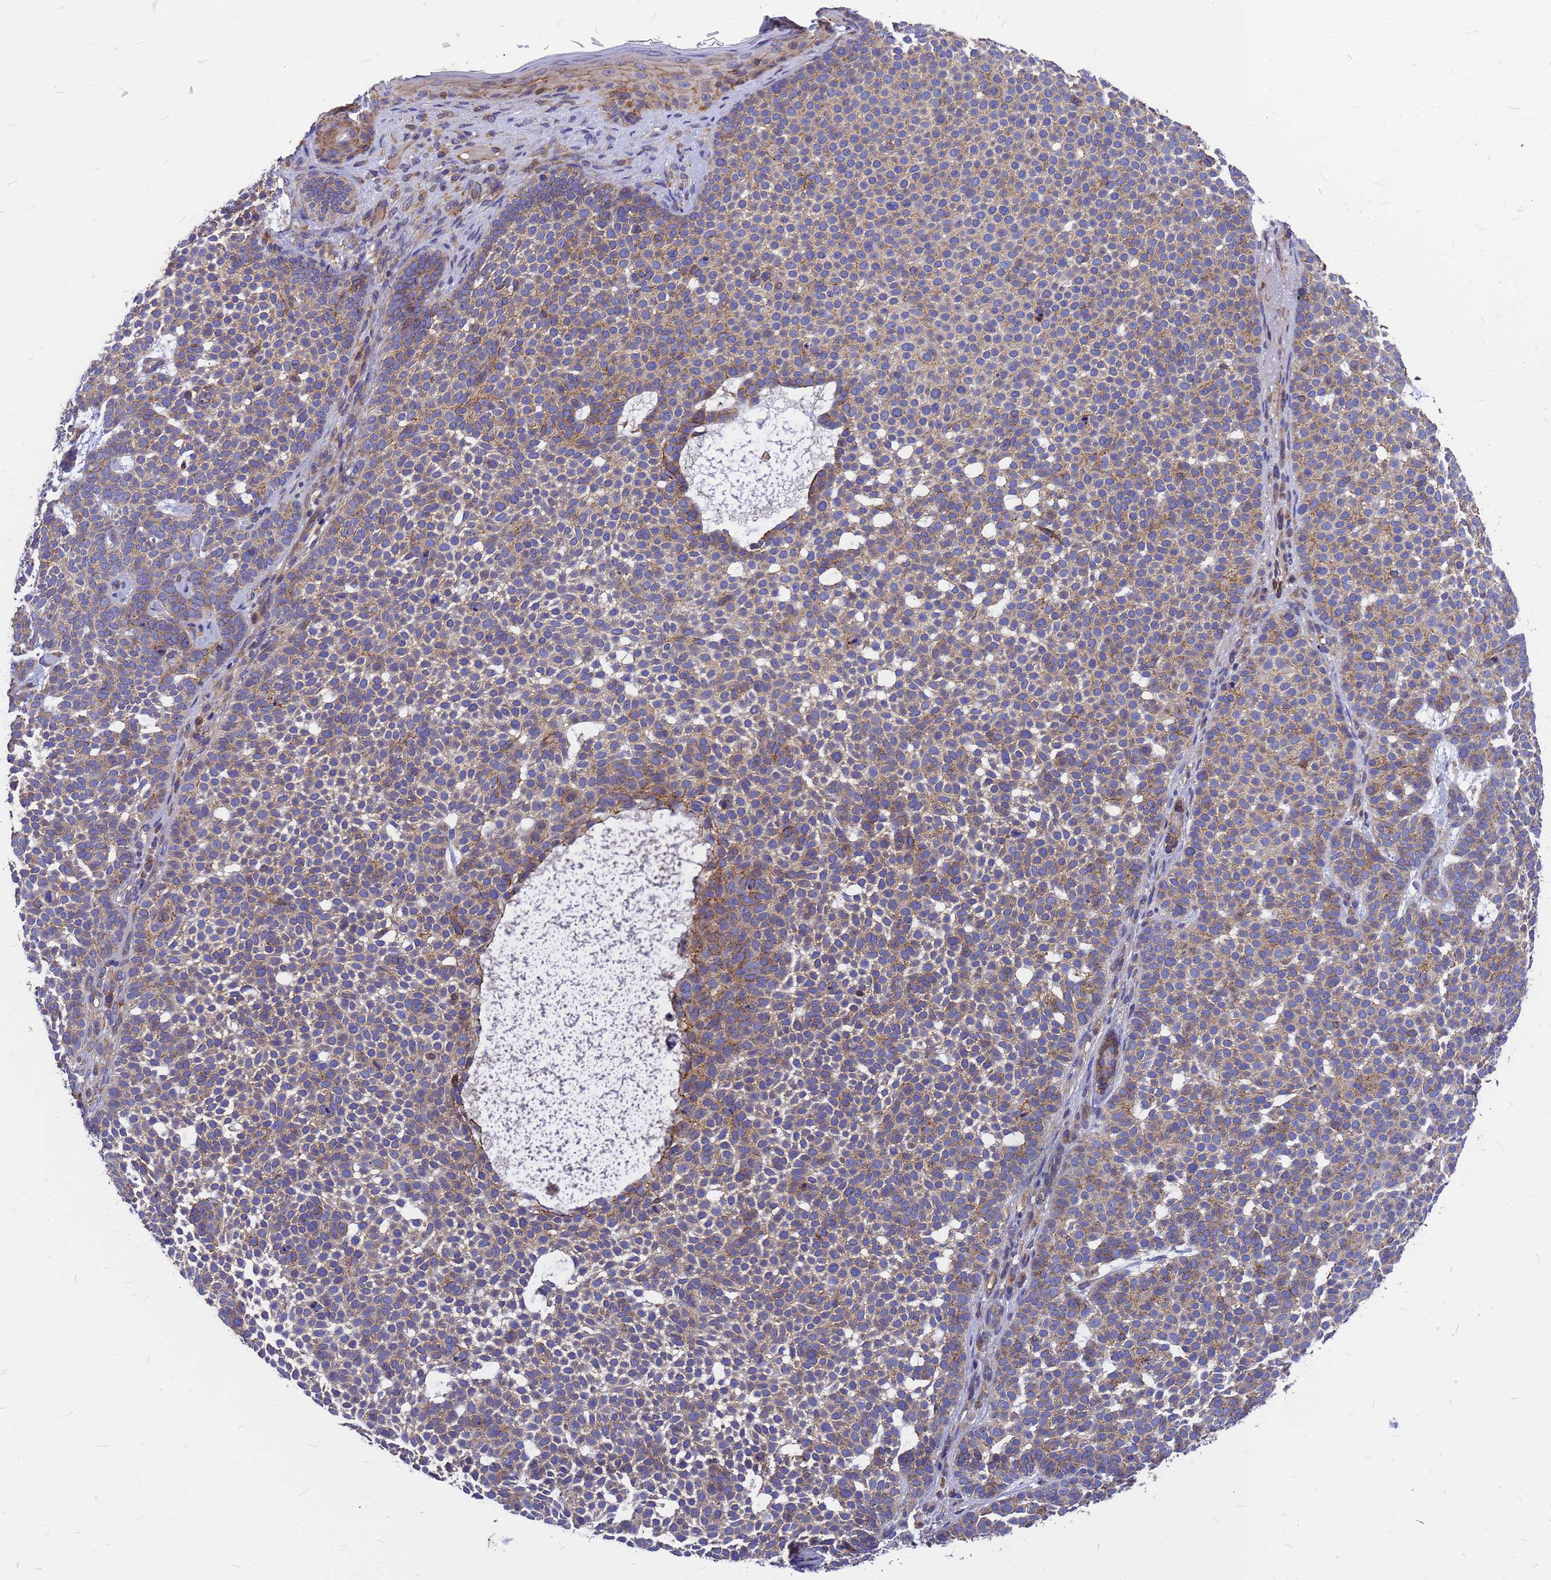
{"staining": {"intensity": "moderate", "quantity": "25%-75%", "location": "cytoplasmic/membranous"}, "tissue": "skin cancer", "cell_type": "Tumor cells", "image_type": "cancer", "snomed": [{"axis": "morphology", "description": "Basal cell carcinoma"}, {"axis": "topography", "description": "Skin"}], "caption": "This photomicrograph exhibits immunohistochemistry (IHC) staining of basal cell carcinoma (skin), with medium moderate cytoplasmic/membranous positivity in approximately 25%-75% of tumor cells.", "gene": "FBXW5", "patient": {"sex": "female", "age": 77}}